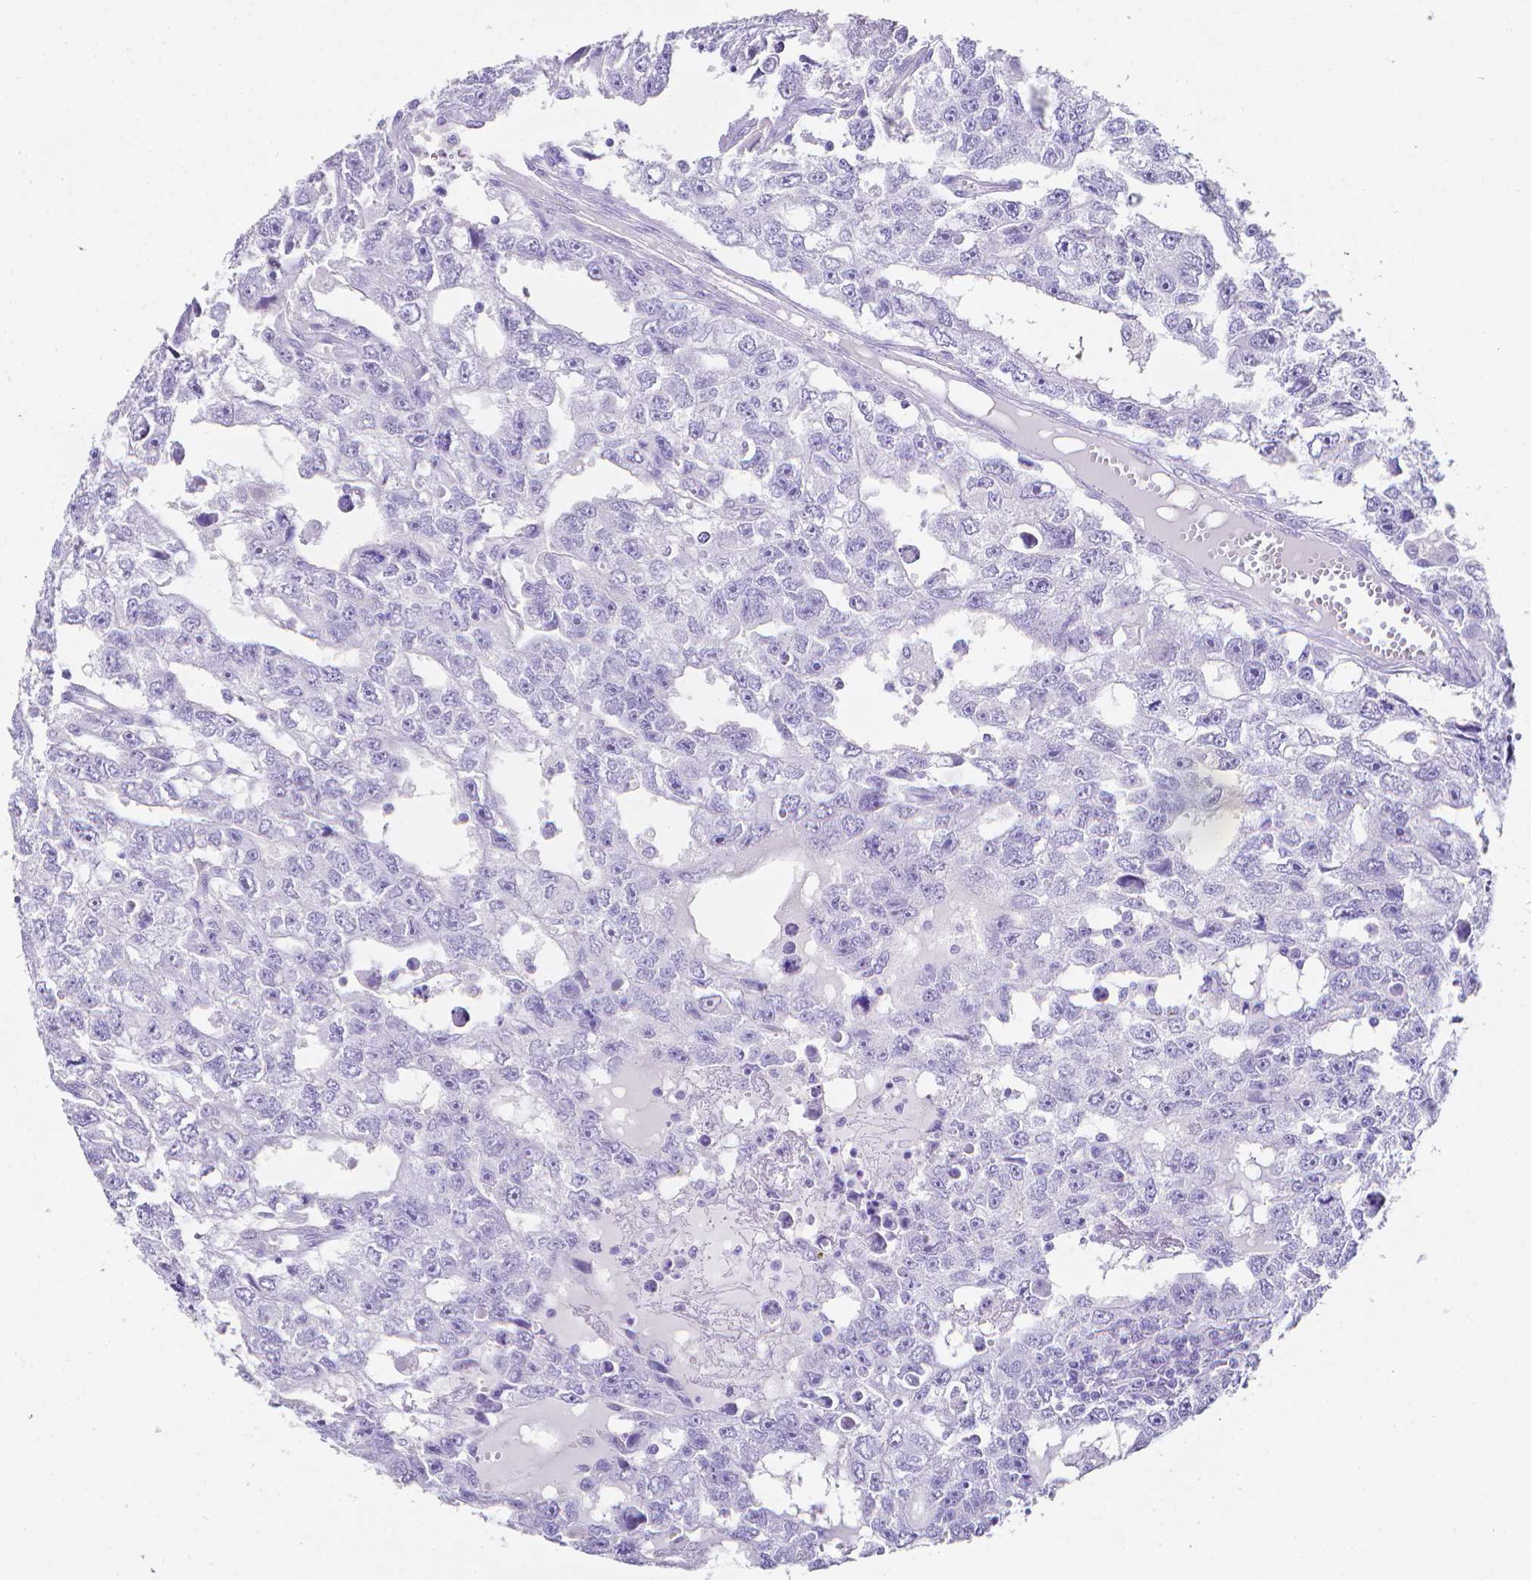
{"staining": {"intensity": "negative", "quantity": "none", "location": "none"}, "tissue": "testis cancer", "cell_type": "Tumor cells", "image_type": "cancer", "snomed": [{"axis": "morphology", "description": "Carcinoma, Embryonal, NOS"}, {"axis": "topography", "description": "Testis"}], "caption": "Tumor cells show no significant protein staining in testis embryonal carcinoma.", "gene": "LGALS4", "patient": {"sex": "male", "age": 20}}